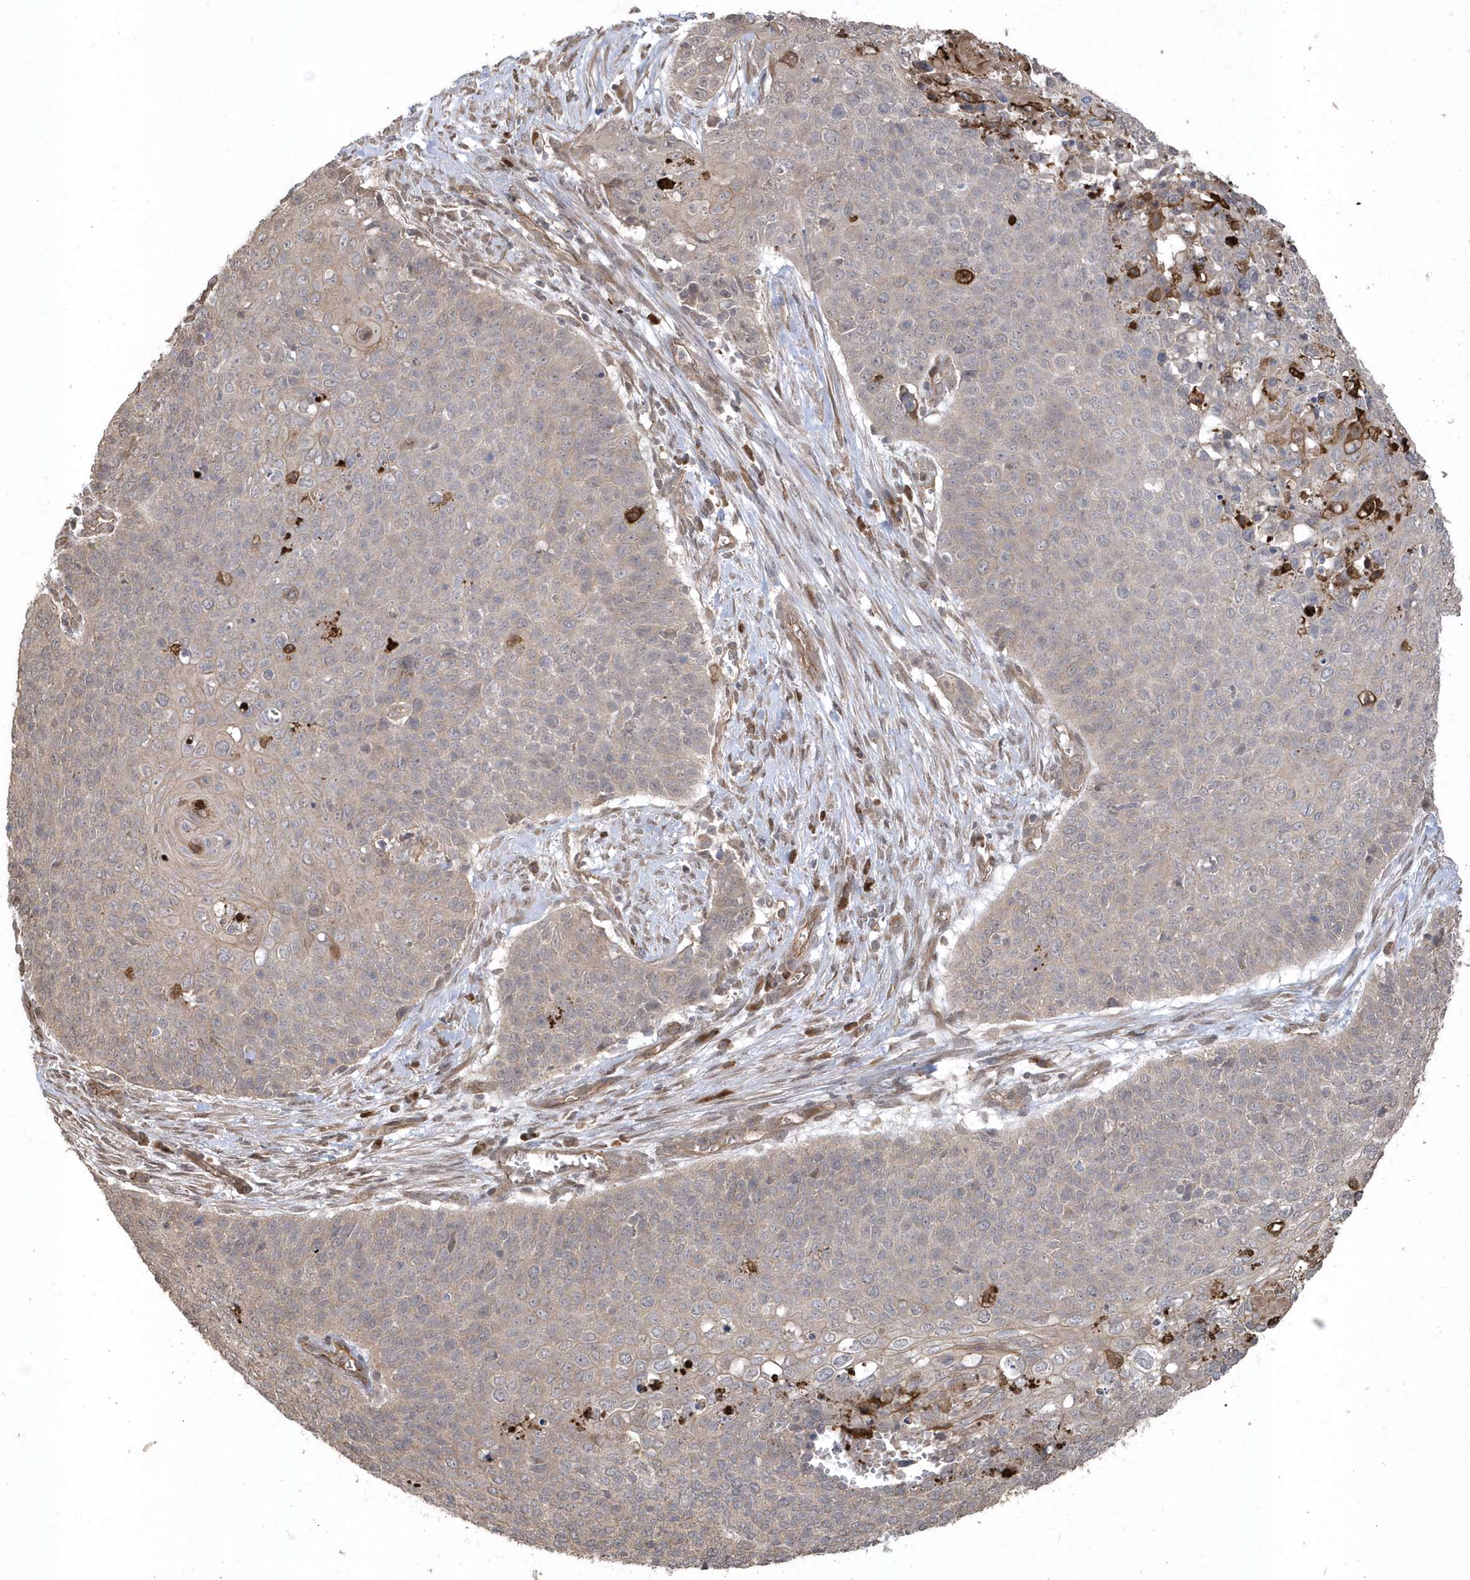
{"staining": {"intensity": "weak", "quantity": ">75%", "location": "cytoplasmic/membranous"}, "tissue": "cervical cancer", "cell_type": "Tumor cells", "image_type": "cancer", "snomed": [{"axis": "morphology", "description": "Squamous cell carcinoma, NOS"}, {"axis": "topography", "description": "Cervix"}], "caption": "Human cervical squamous cell carcinoma stained with a brown dye displays weak cytoplasmic/membranous positive positivity in about >75% of tumor cells.", "gene": "HERPUD1", "patient": {"sex": "female", "age": 39}}